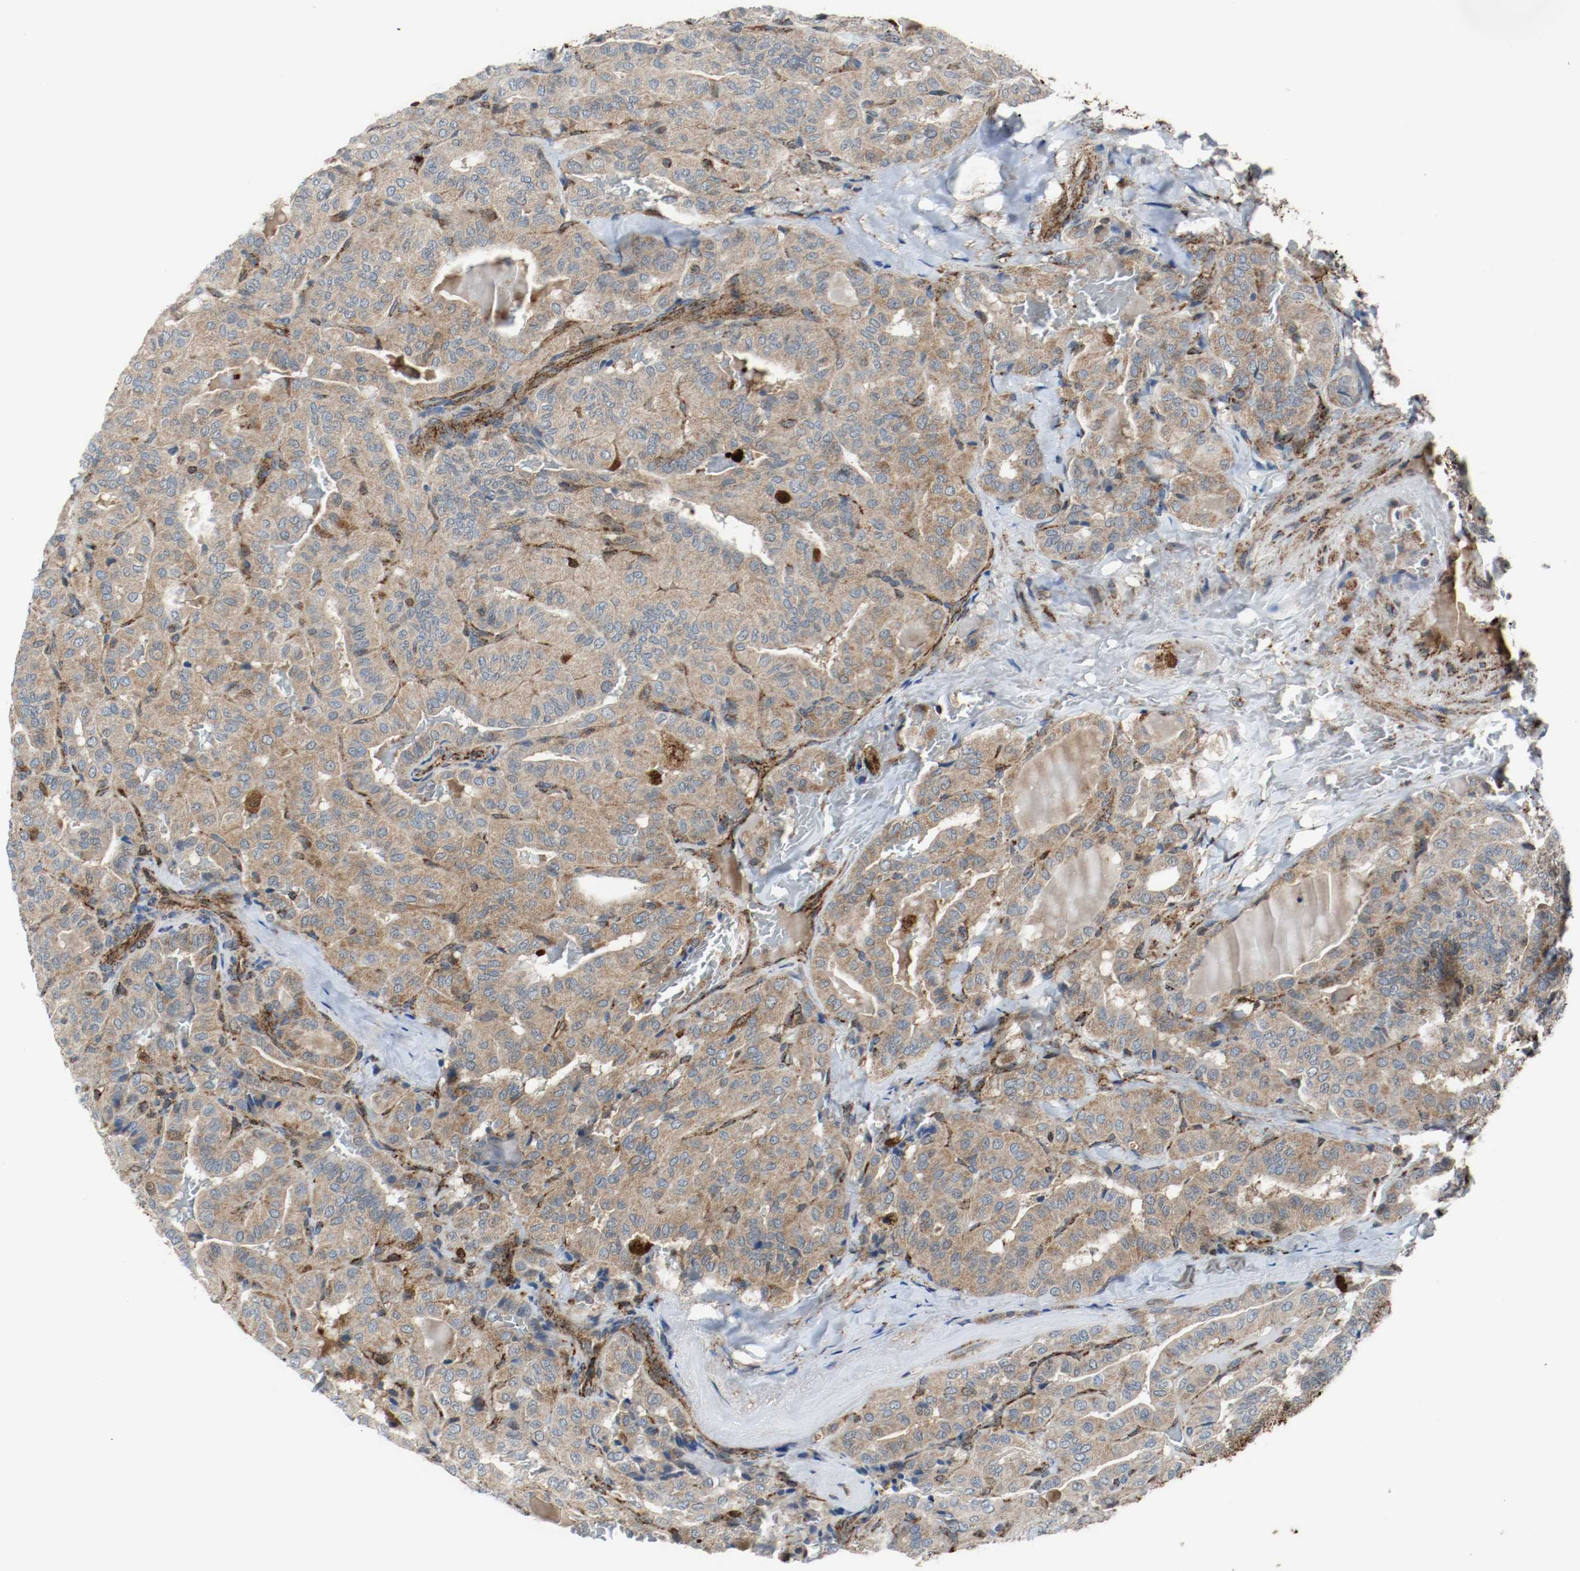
{"staining": {"intensity": "moderate", "quantity": ">75%", "location": "cytoplasmic/membranous"}, "tissue": "thyroid cancer", "cell_type": "Tumor cells", "image_type": "cancer", "snomed": [{"axis": "morphology", "description": "Papillary adenocarcinoma, NOS"}, {"axis": "topography", "description": "Thyroid gland"}], "caption": "Protein staining of papillary adenocarcinoma (thyroid) tissue exhibits moderate cytoplasmic/membranous expression in about >75% of tumor cells.", "gene": "TXNRD1", "patient": {"sex": "male", "age": 77}}